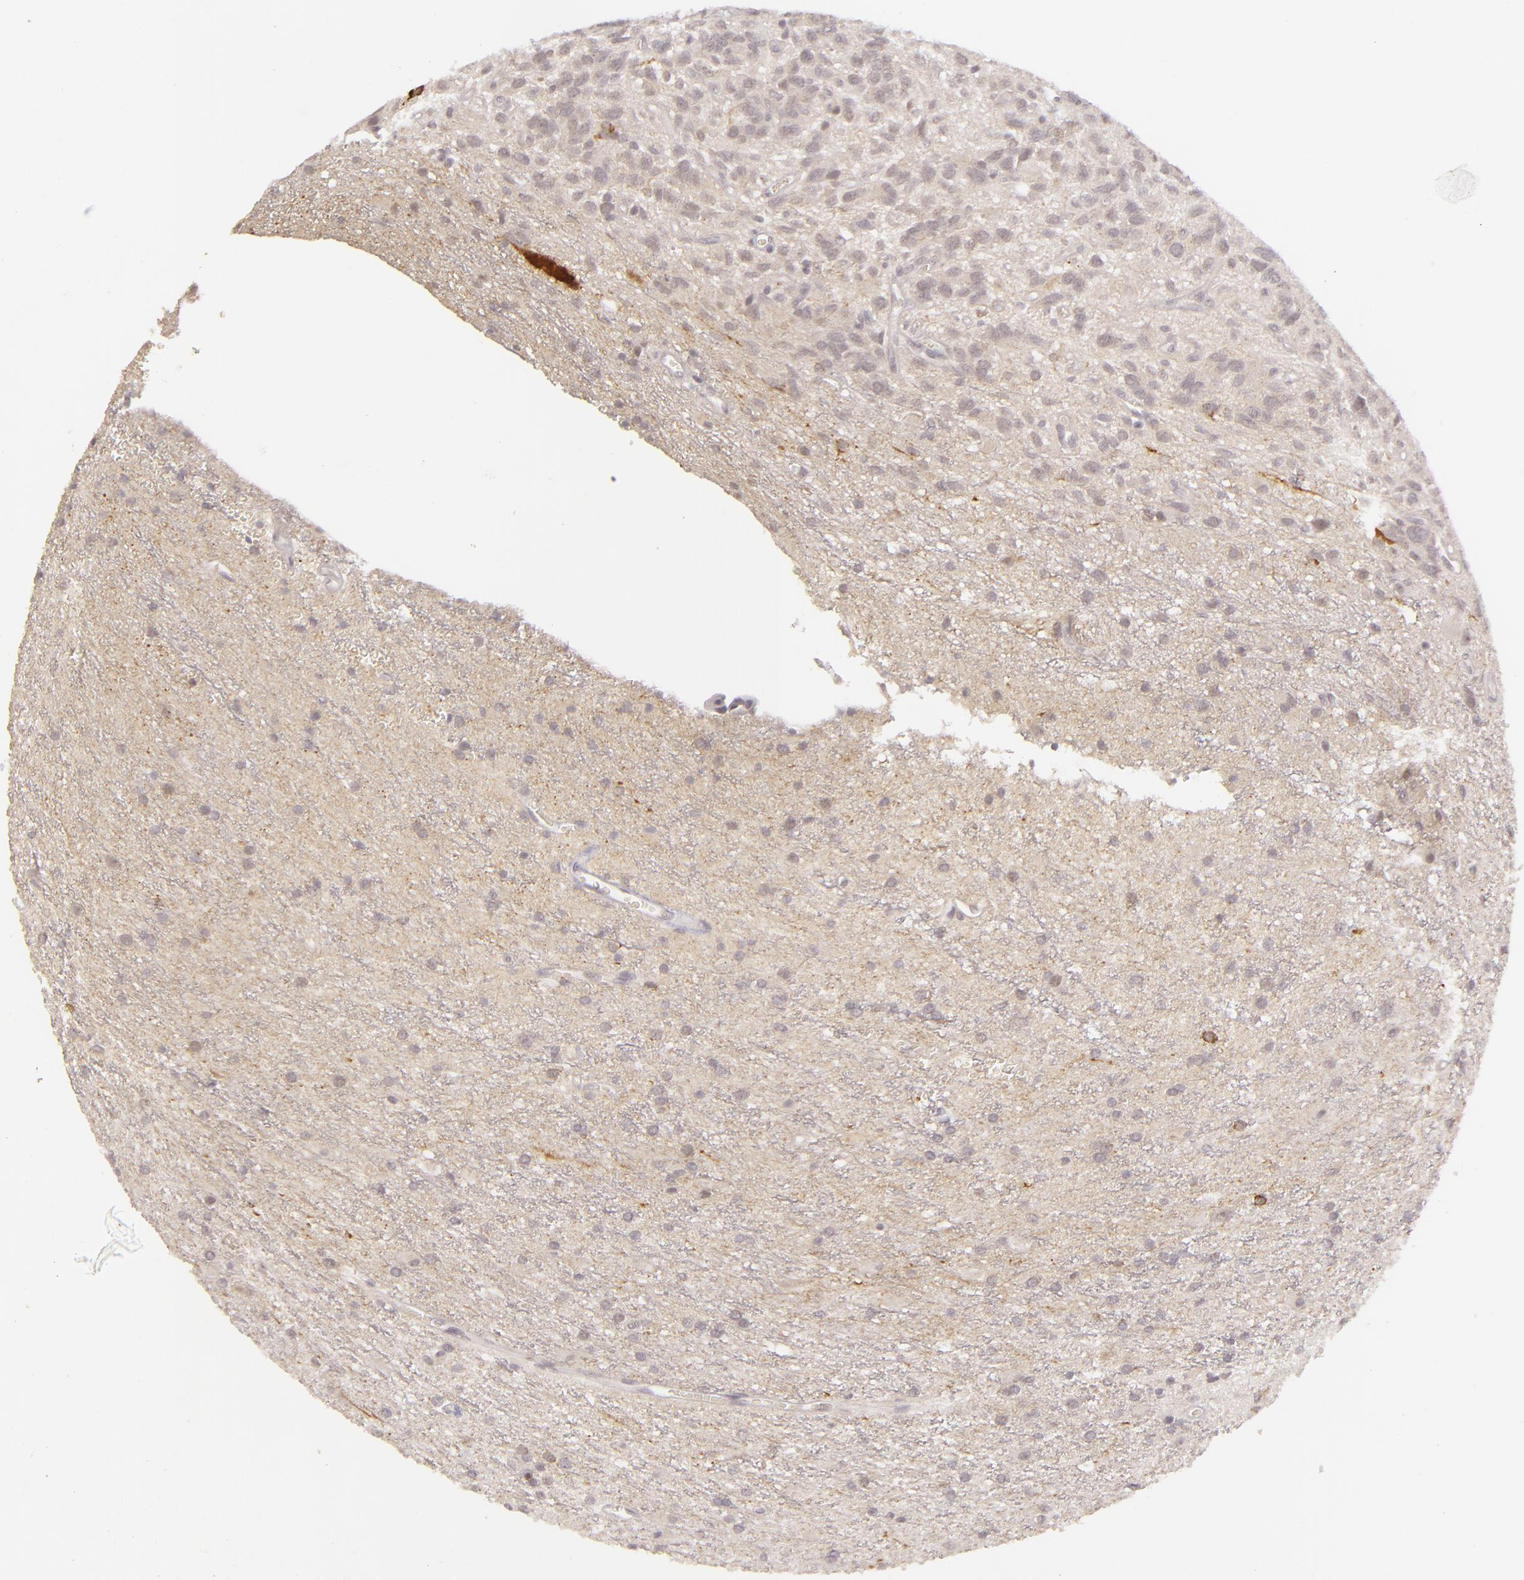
{"staining": {"intensity": "weak", "quantity": "<25%", "location": "cytoplasmic/membranous"}, "tissue": "glioma", "cell_type": "Tumor cells", "image_type": "cancer", "snomed": [{"axis": "morphology", "description": "Glioma, malignant, Low grade"}, {"axis": "topography", "description": "Brain"}], "caption": "This is a image of immunohistochemistry (IHC) staining of glioma, which shows no staining in tumor cells. (Brightfield microscopy of DAB (3,3'-diaminobenzidine) immunohistochemistry (IHC) at high magnification).", "gene": "DLG3", "patient": {"sex": "female", "age": 15}}